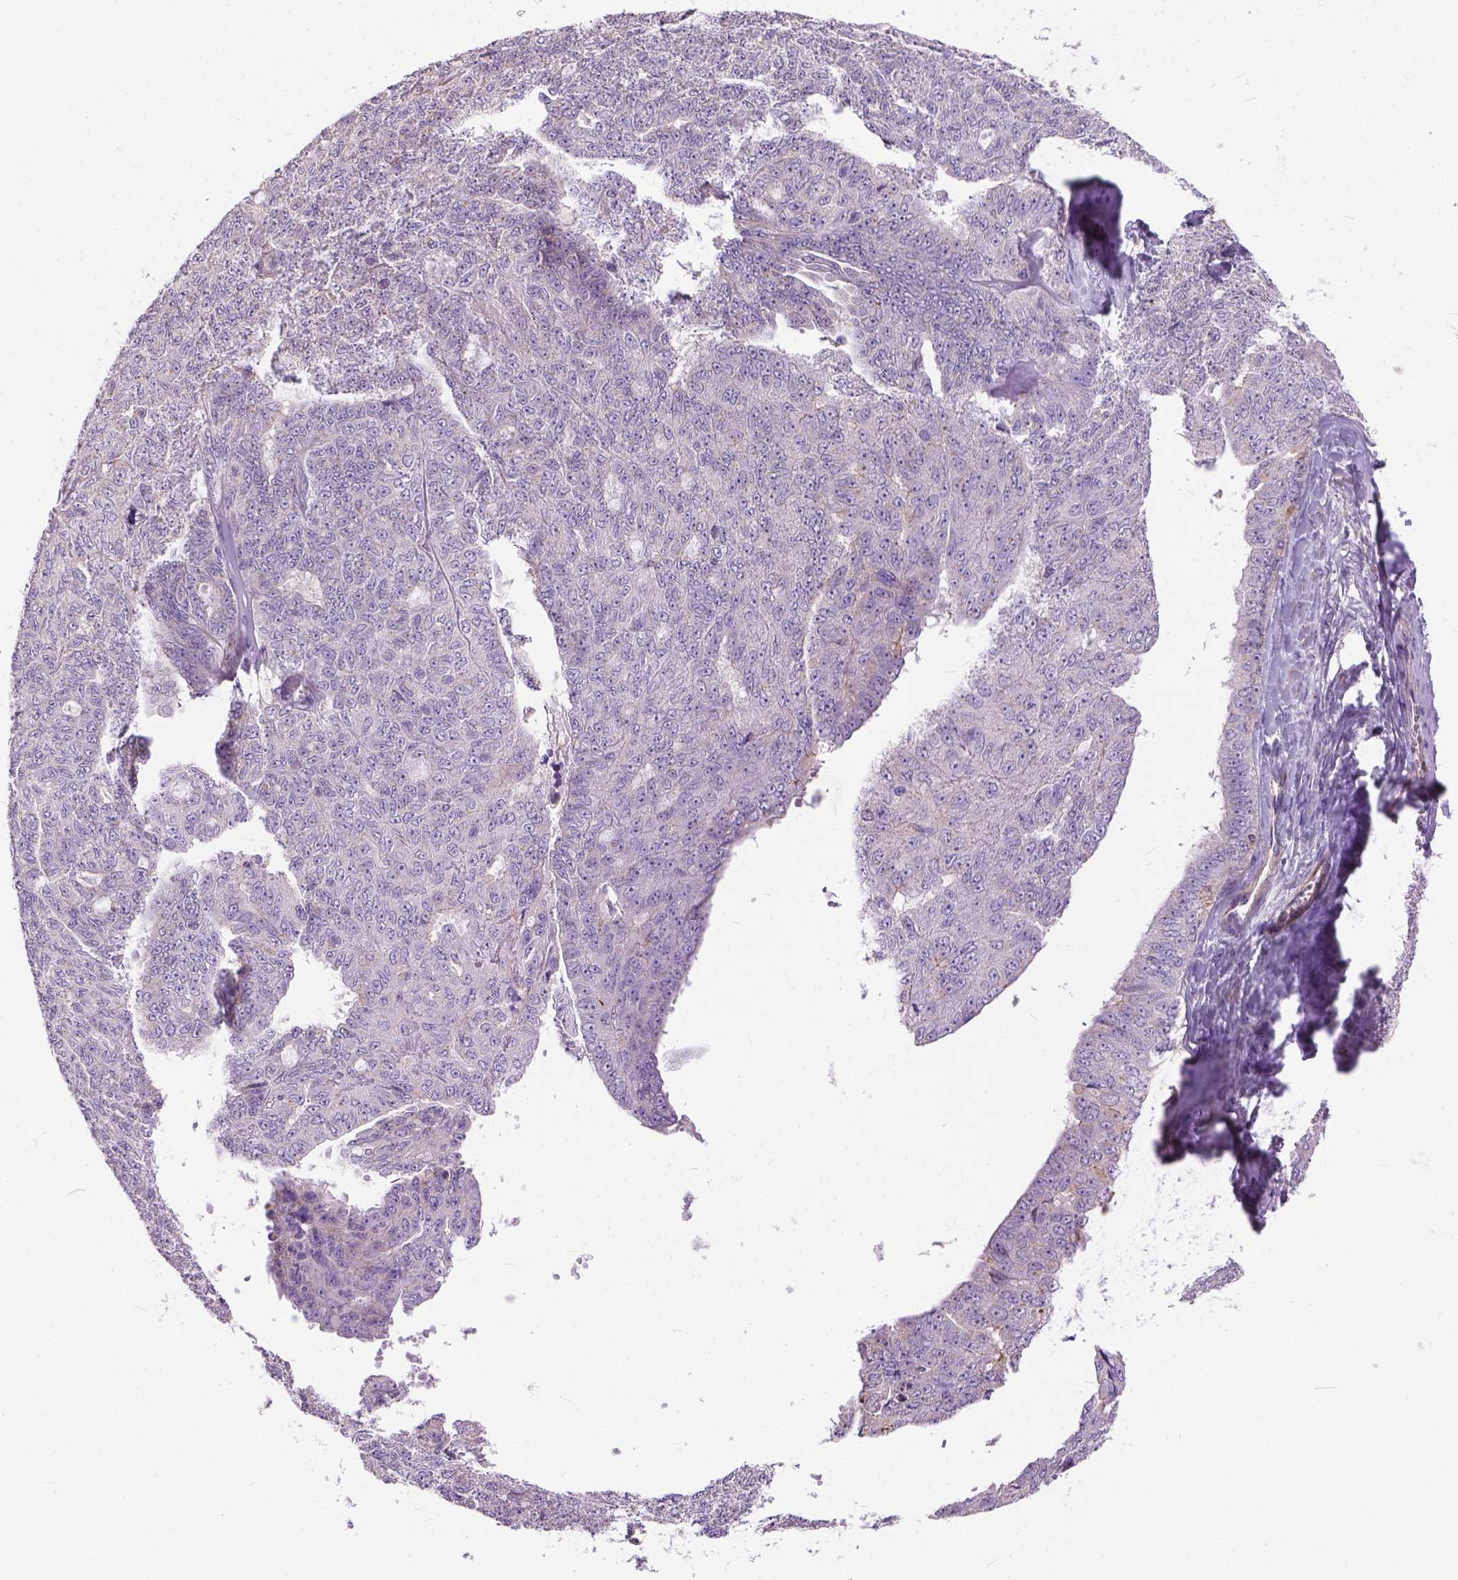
{"staining": {"intensity": "negative", "quantity": "none", "location": "none"}, "tissue": "ovarian cancer", "cell_type": "Tumor cells", "image_type": "cancer", "snomed": [{"axis": "morphology", "description": "Cystadenocarcinoma, serous, NOS"}, {"axis": "topography", "description": "Ovary"}], "caption": "High magnification brightfield microscopy of ovarian serous cystadenocarcinoma stained with DAB (3,3'-diaminobenzidine) (brown) and counterstained with hematoxylin (blue): tumor cells show no significant positivity.", "gene": "BANF2", "patient": {"sex": "female", "age": 71}}